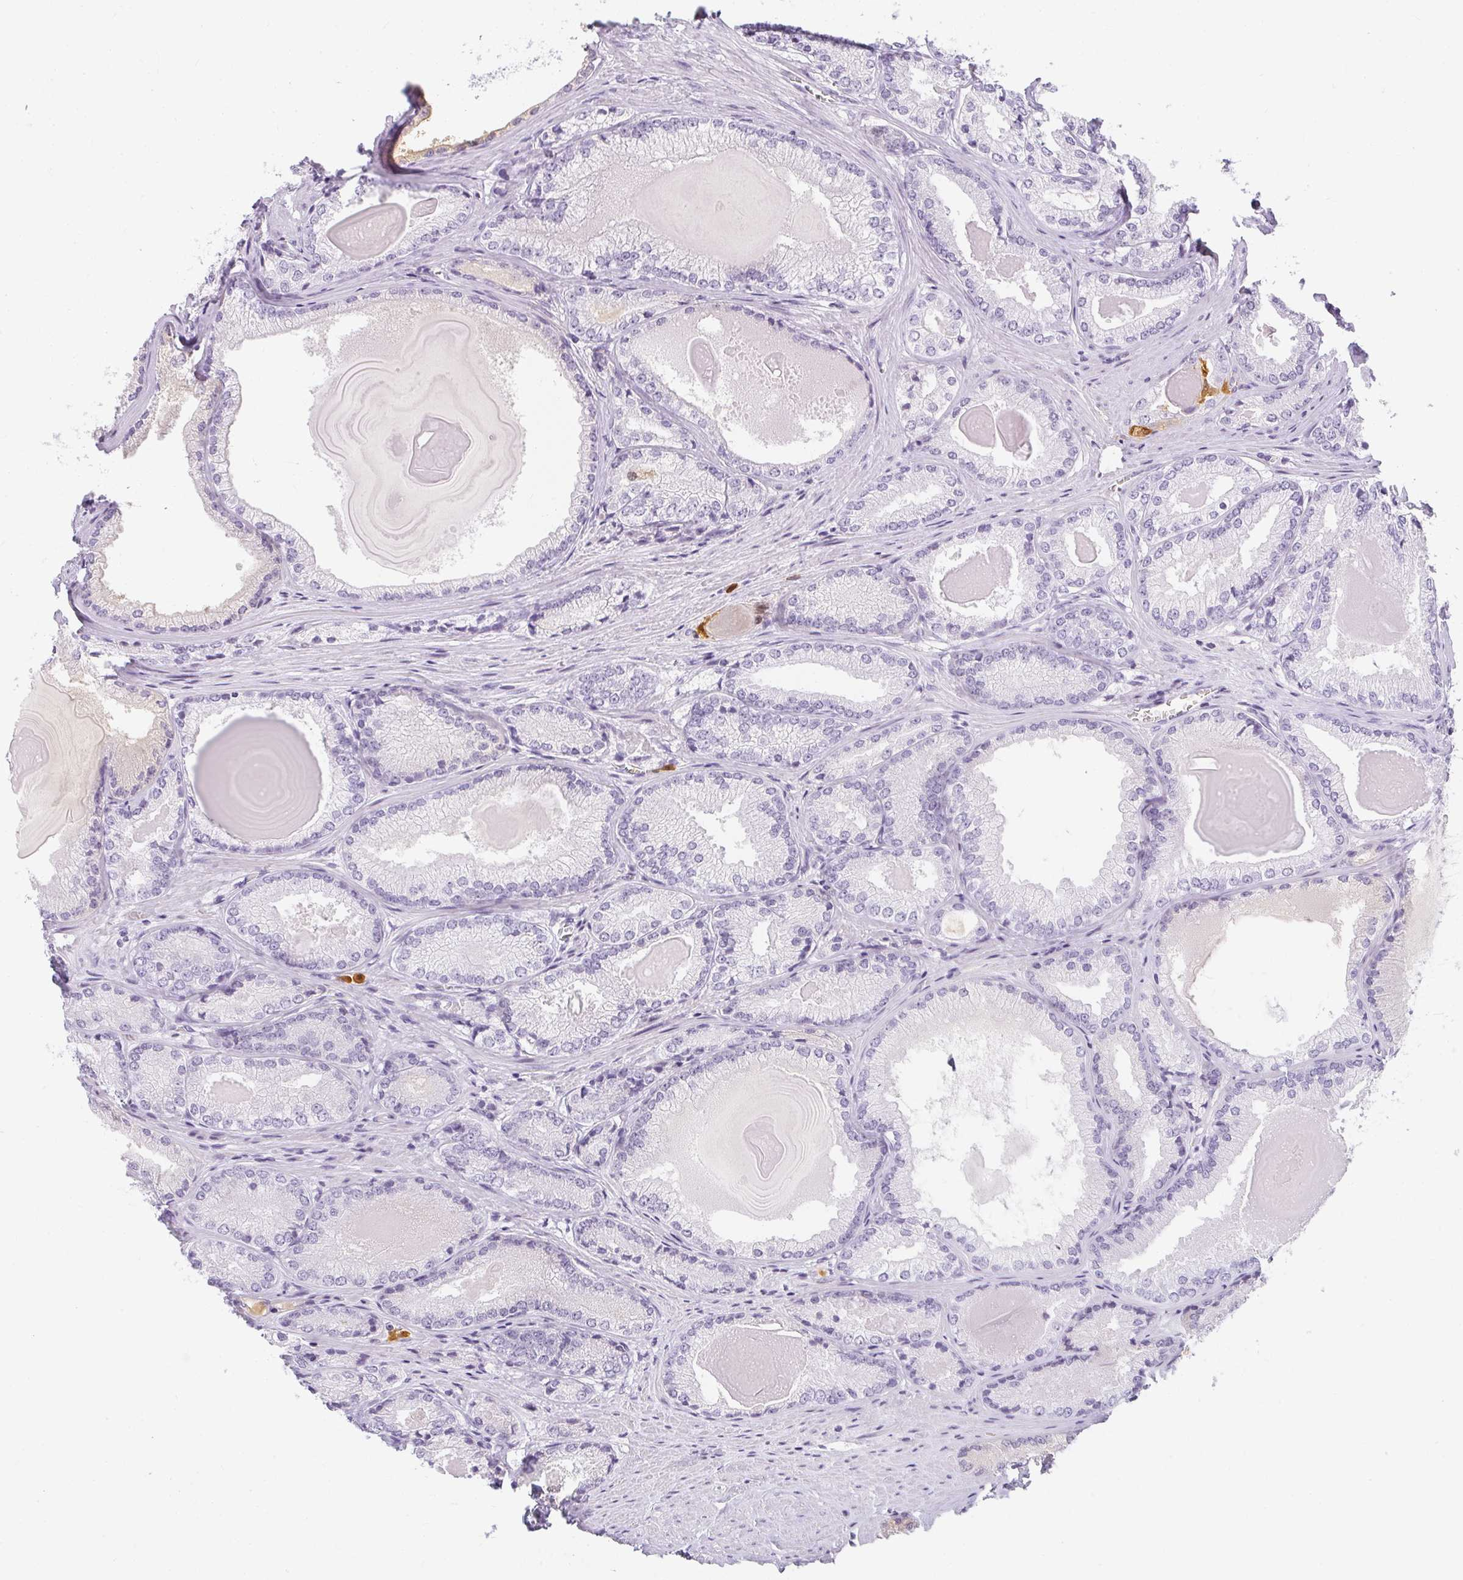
{"staining": {"intensity": "negative", "quantity": "none", "location": "none"}, "tissue": "prostate cancer", "cell_type": "Tumor cells", "image_type": "cancer", "snomed": [{"axis": "morphology", "description": "Adenocarcinoma, NOS"}, {"axis": "morphology", "description": "Adenocarcinoma, Low grade"}, {"axis": "topography", "description": "Prostate"}], "caption": "A micrograph of prostate cancer stained for a protein demonstrates no brown staining in tumor cells. The staining is performed using DAB brown chromogen with nuclei counter-stained in using hematoxylin.", "gene": "HK3", "patient": {"sex": "male", "age": 68}}